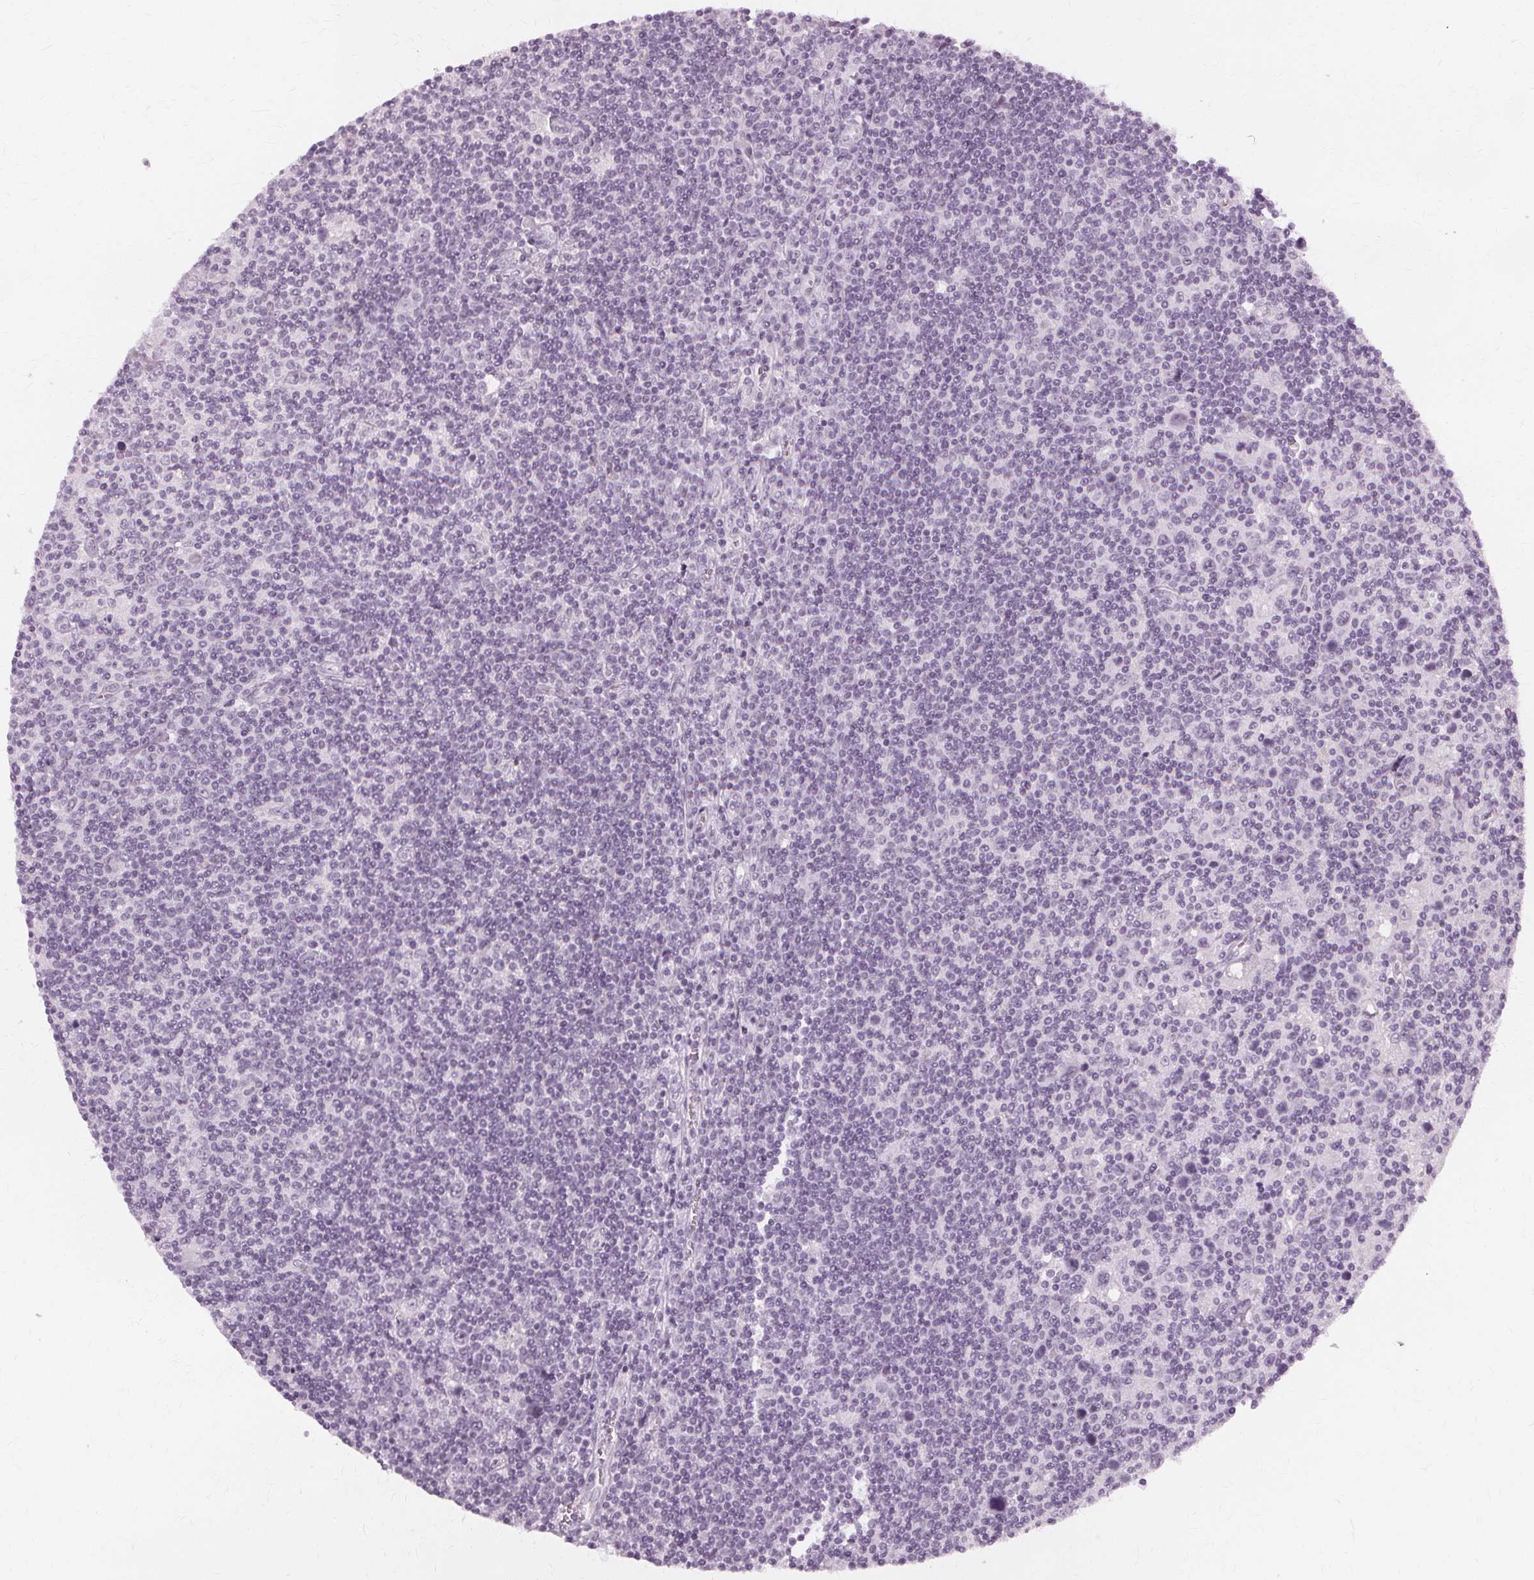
{"staining": {"intensity": "negative", "quantity": "none", "location": "none"}, "tissue": "lymphoma", "cell_type": "Tumor cells", "image_type": "cancer", "snomed": [{"axis": "morphology", "description": "Hodgkin's disease, NOS"}, {"axis": "topography", "description": "Lymph node"}], "caption": "Hodgkin's disease was stained to show a protein in brown. There is no significant staining in tumor cells.", "gene": "NXPE1", "patient": {"sex": "male", "age": 40}}